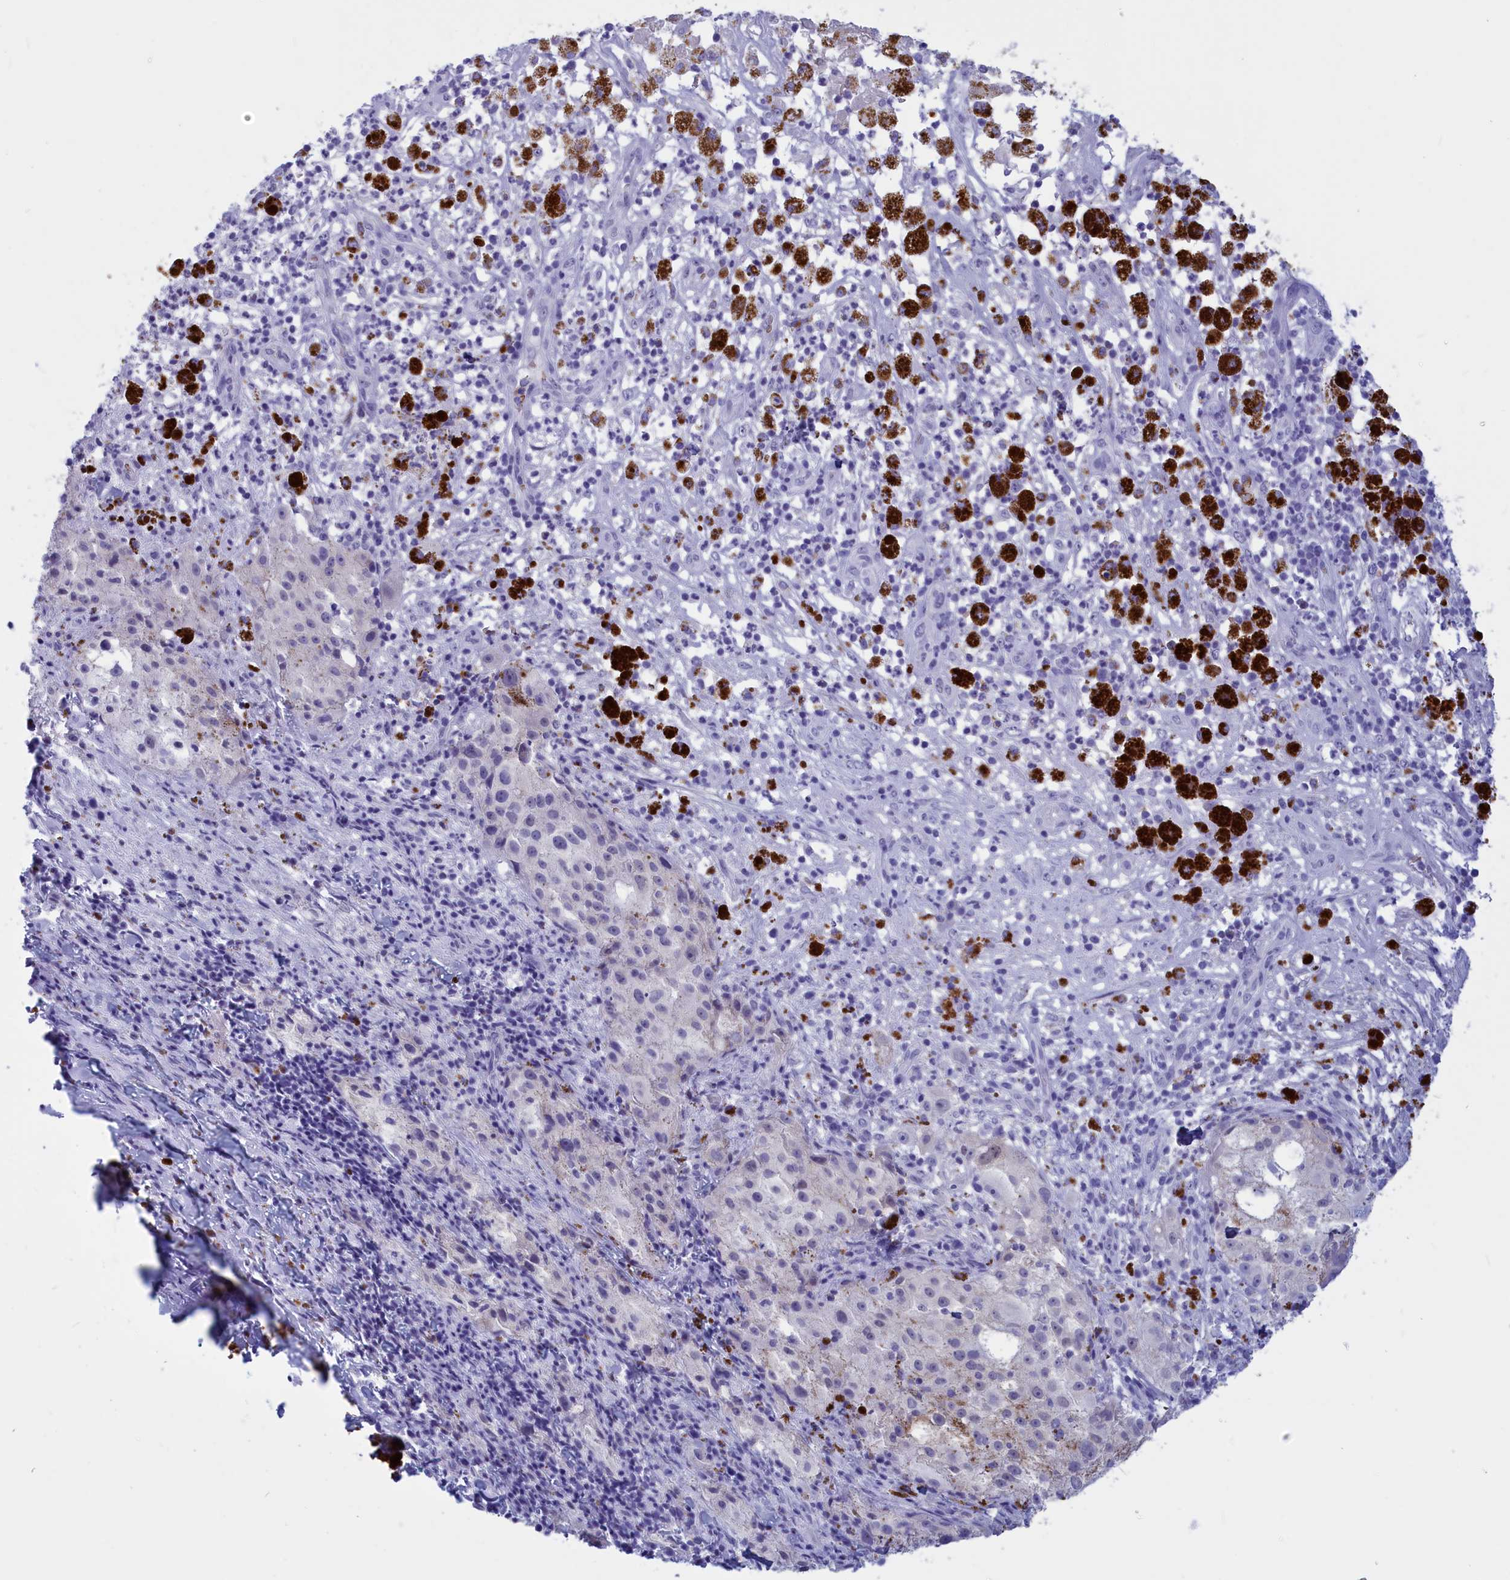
{"staining": {"intensity": "negative", "quantity": "none", "location": "none"}, "tissue": "melanoma", "cell_type": "Tumor cells", "image_type": "cancer", "snomed": [{"axis": "morphology", "description": "Necrosis, NOS"}, {"axis": "morphology", "description": "Malignant melanoma, NOS"}, {"axis": "topography", "description": "Skin"}], "caption": "This is a histopathology image of IHC staining of malignant melanoma, which shows no staining in tumor cells.", "gene": "GAPDHS", "patient": {"sex": "female", "age": 87}}